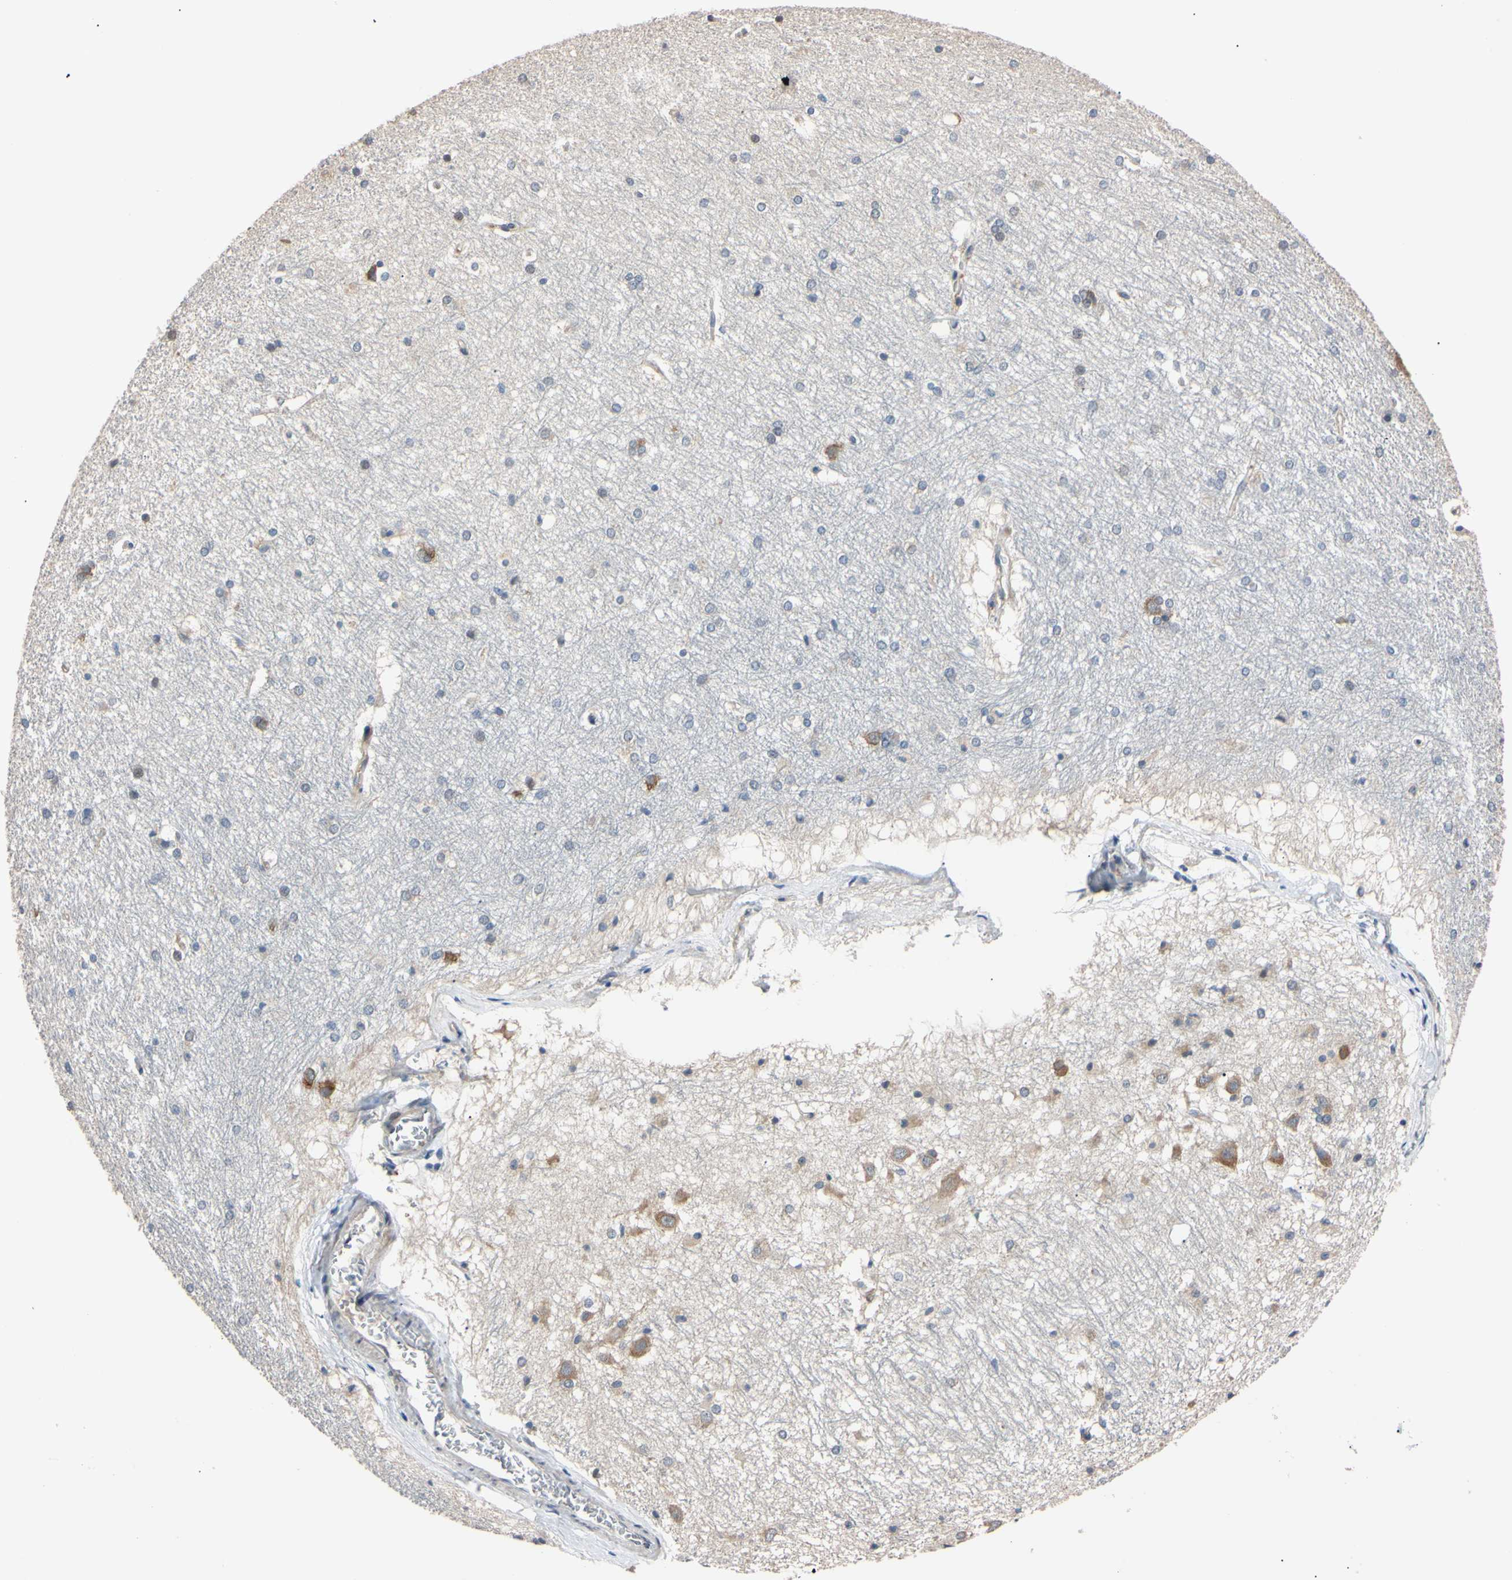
{"staining": {"intensity": "negative", "quantity": "none", "location": "none"}, "tissue": "hippocampus", "cell_type": "Glial cells", "image_type": "normal", "snomed": [{"axis": "morphology", "description": "Normal tissue, NOS"}, {"axis": "topography", "description": "Hippocampus"}], "caption": "Human hippocampus stained for a protein using immunohistochemistry reveals no expression in glial cells.", "gene": "RARS1", "patient": {"sex": "female", "age": 19}}